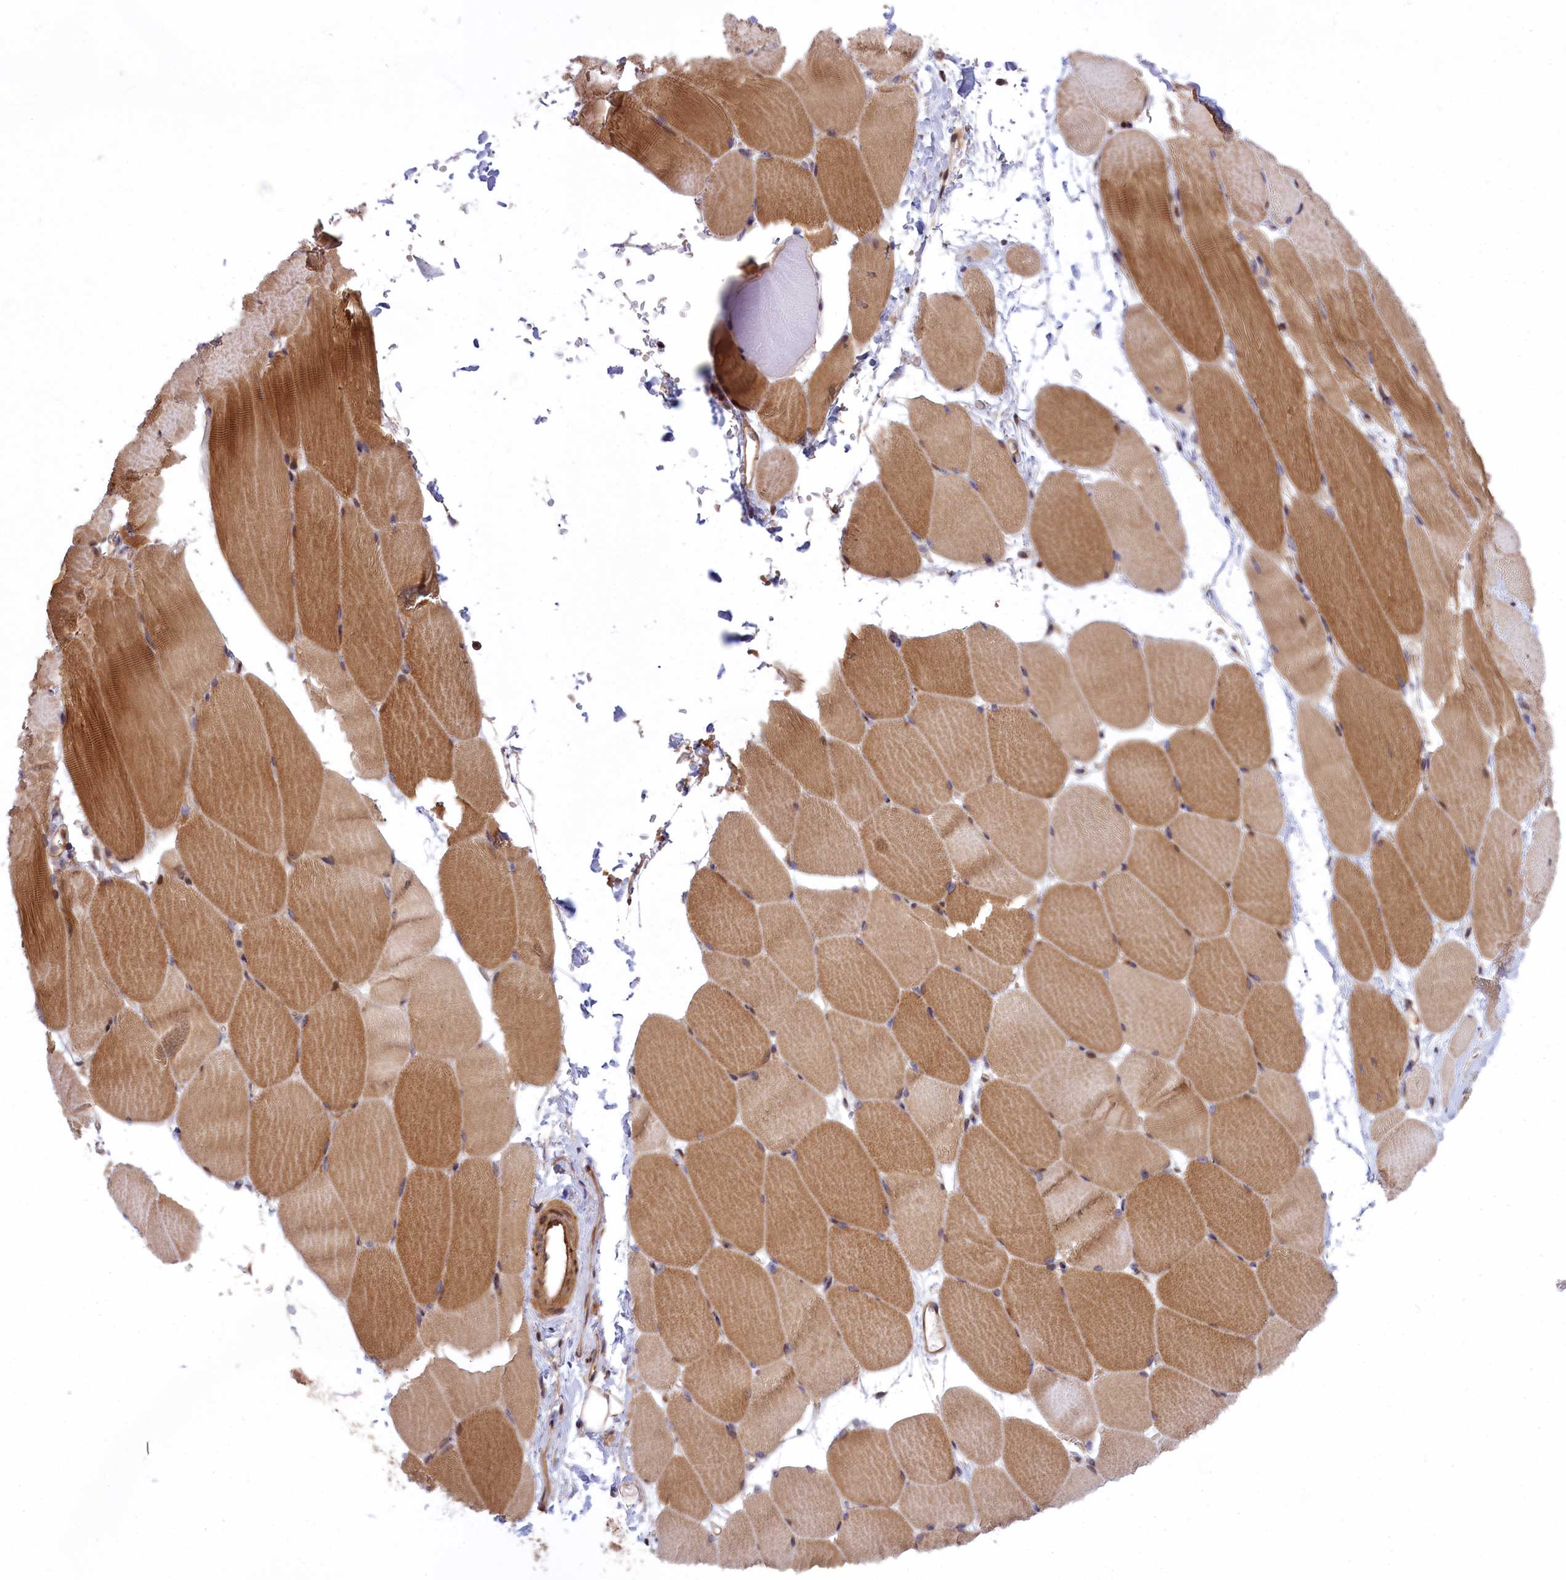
{"staining": {"intensity": "moderate", "quantity": "25%-75%", "location": "cytoplasmic/membranous,nuclear"}, "tissue": "skeletal muscle", "cell_type": "Myocytes", "image_type": "normal", "snomed": [{"axis": "morphology", "description": "Normal tissue, NOS"}, {"axis": "topography", "description": "Skeletal muscle"}, {"axis": "topography", "description": "Parathyroid gland"}], "caption": "A high-resolution micrograph shows immunohistochemistry staining of unremarkable skeletal muscle, which exhibits moderate cytoplasmic/membranous,nuclear staining in approximately 25%-75% of myocytes.", "gene": "DDX60L", "patient": {"sex": "female", "age": 37}}